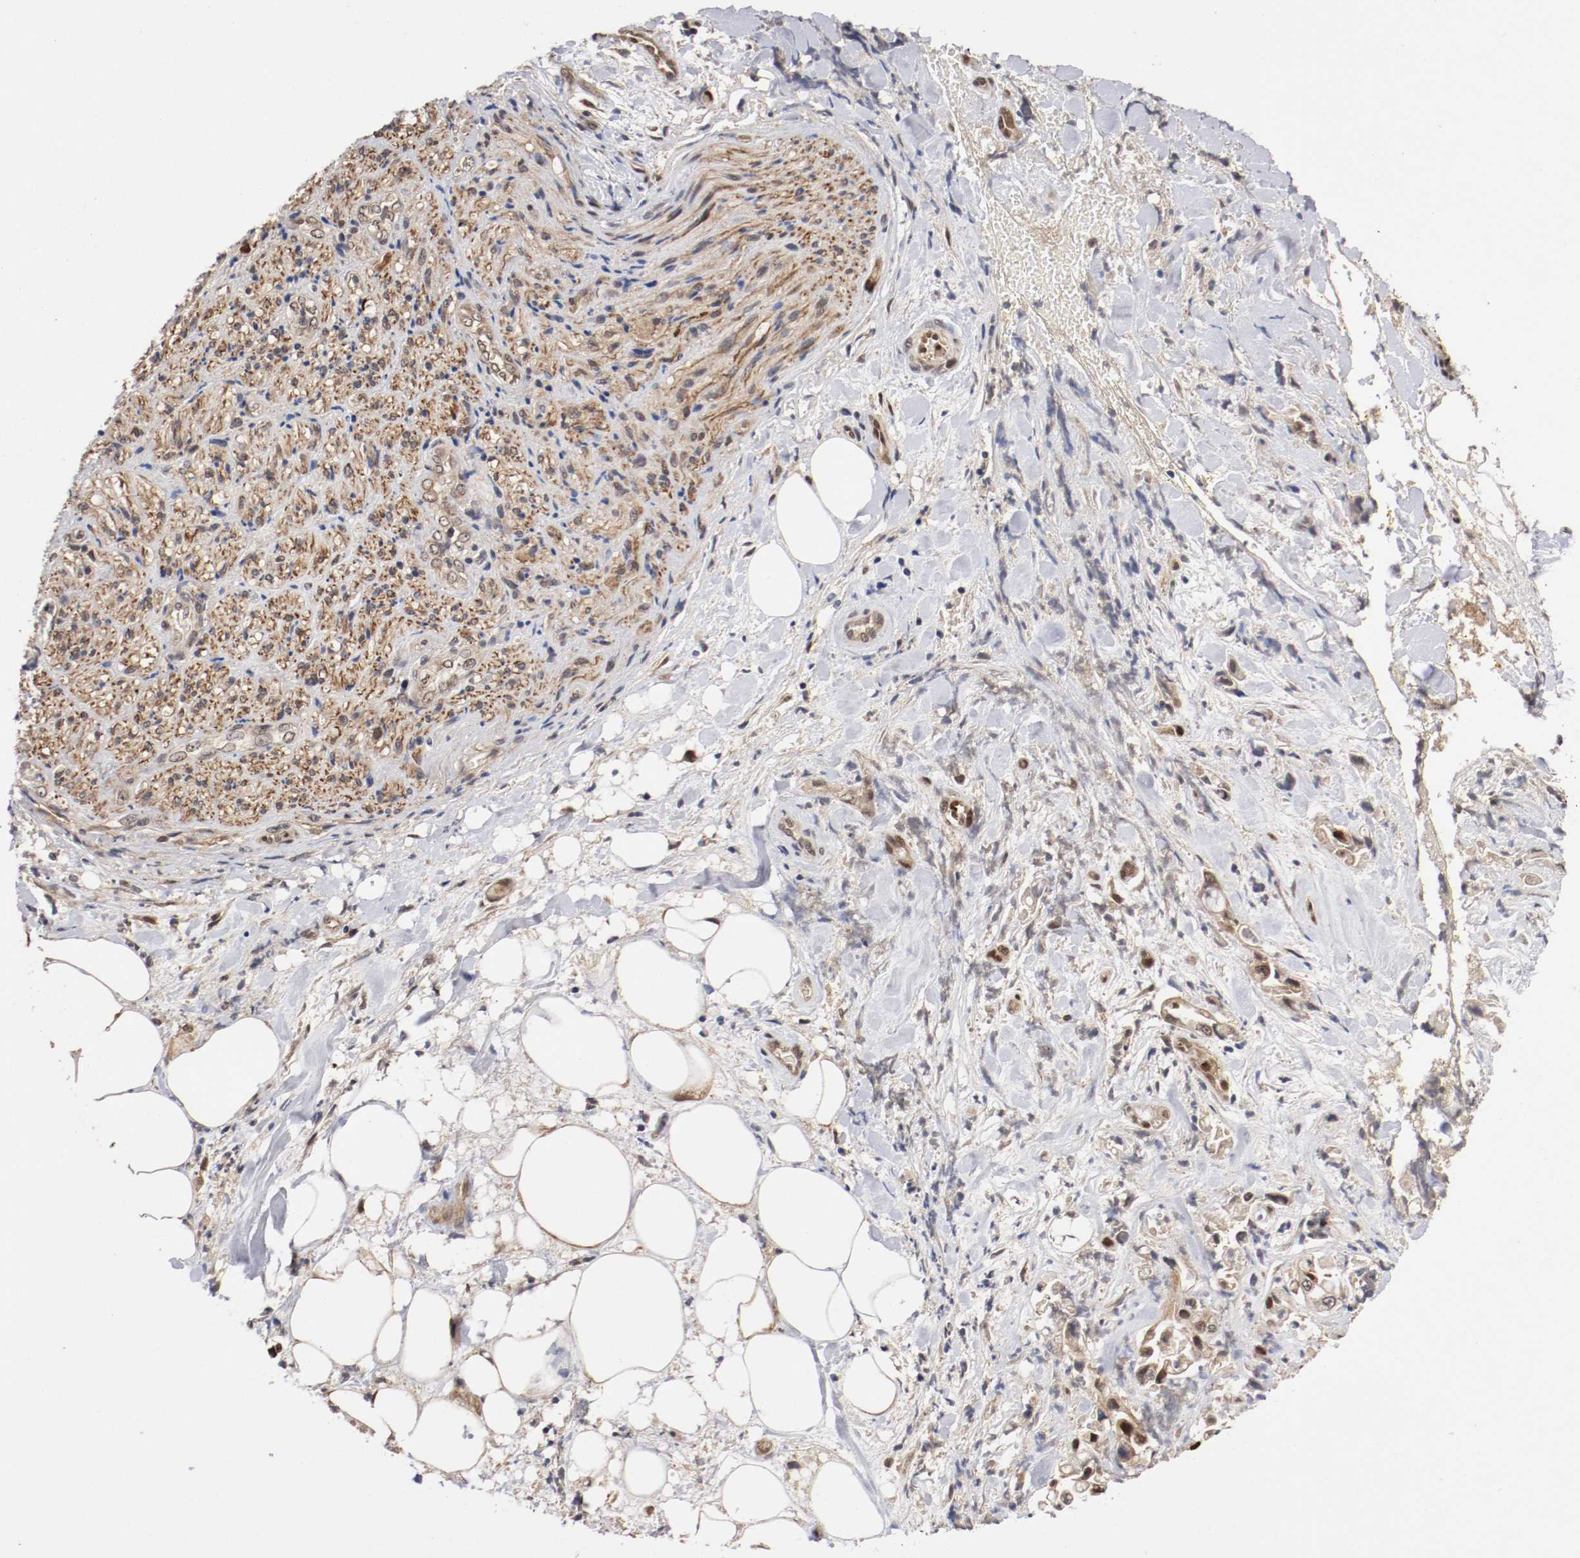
{"staining": {"intensity": "weak", "quantity": ">75%", "location": "cytoplasmic/membranous,nuclear"}, "tissue": "pancreatic cancer", "cell_type": "Tumor cells", "image_type": "cancer", "snomed": [{"axis": "morphology", "description": "Adenocarcinoma, NOS"}, {"axis": "topography", "description": "Pancreas"}], "caption": "Immunohistochemical staining of adenocarcinoma (pancreatic) exhibits weak cytoplasmic/membranous and nuclear protein staining in about >75% of tumor cells.", "gene": "DNMT3B", "patient": {"sex": "male", "age": 70}}